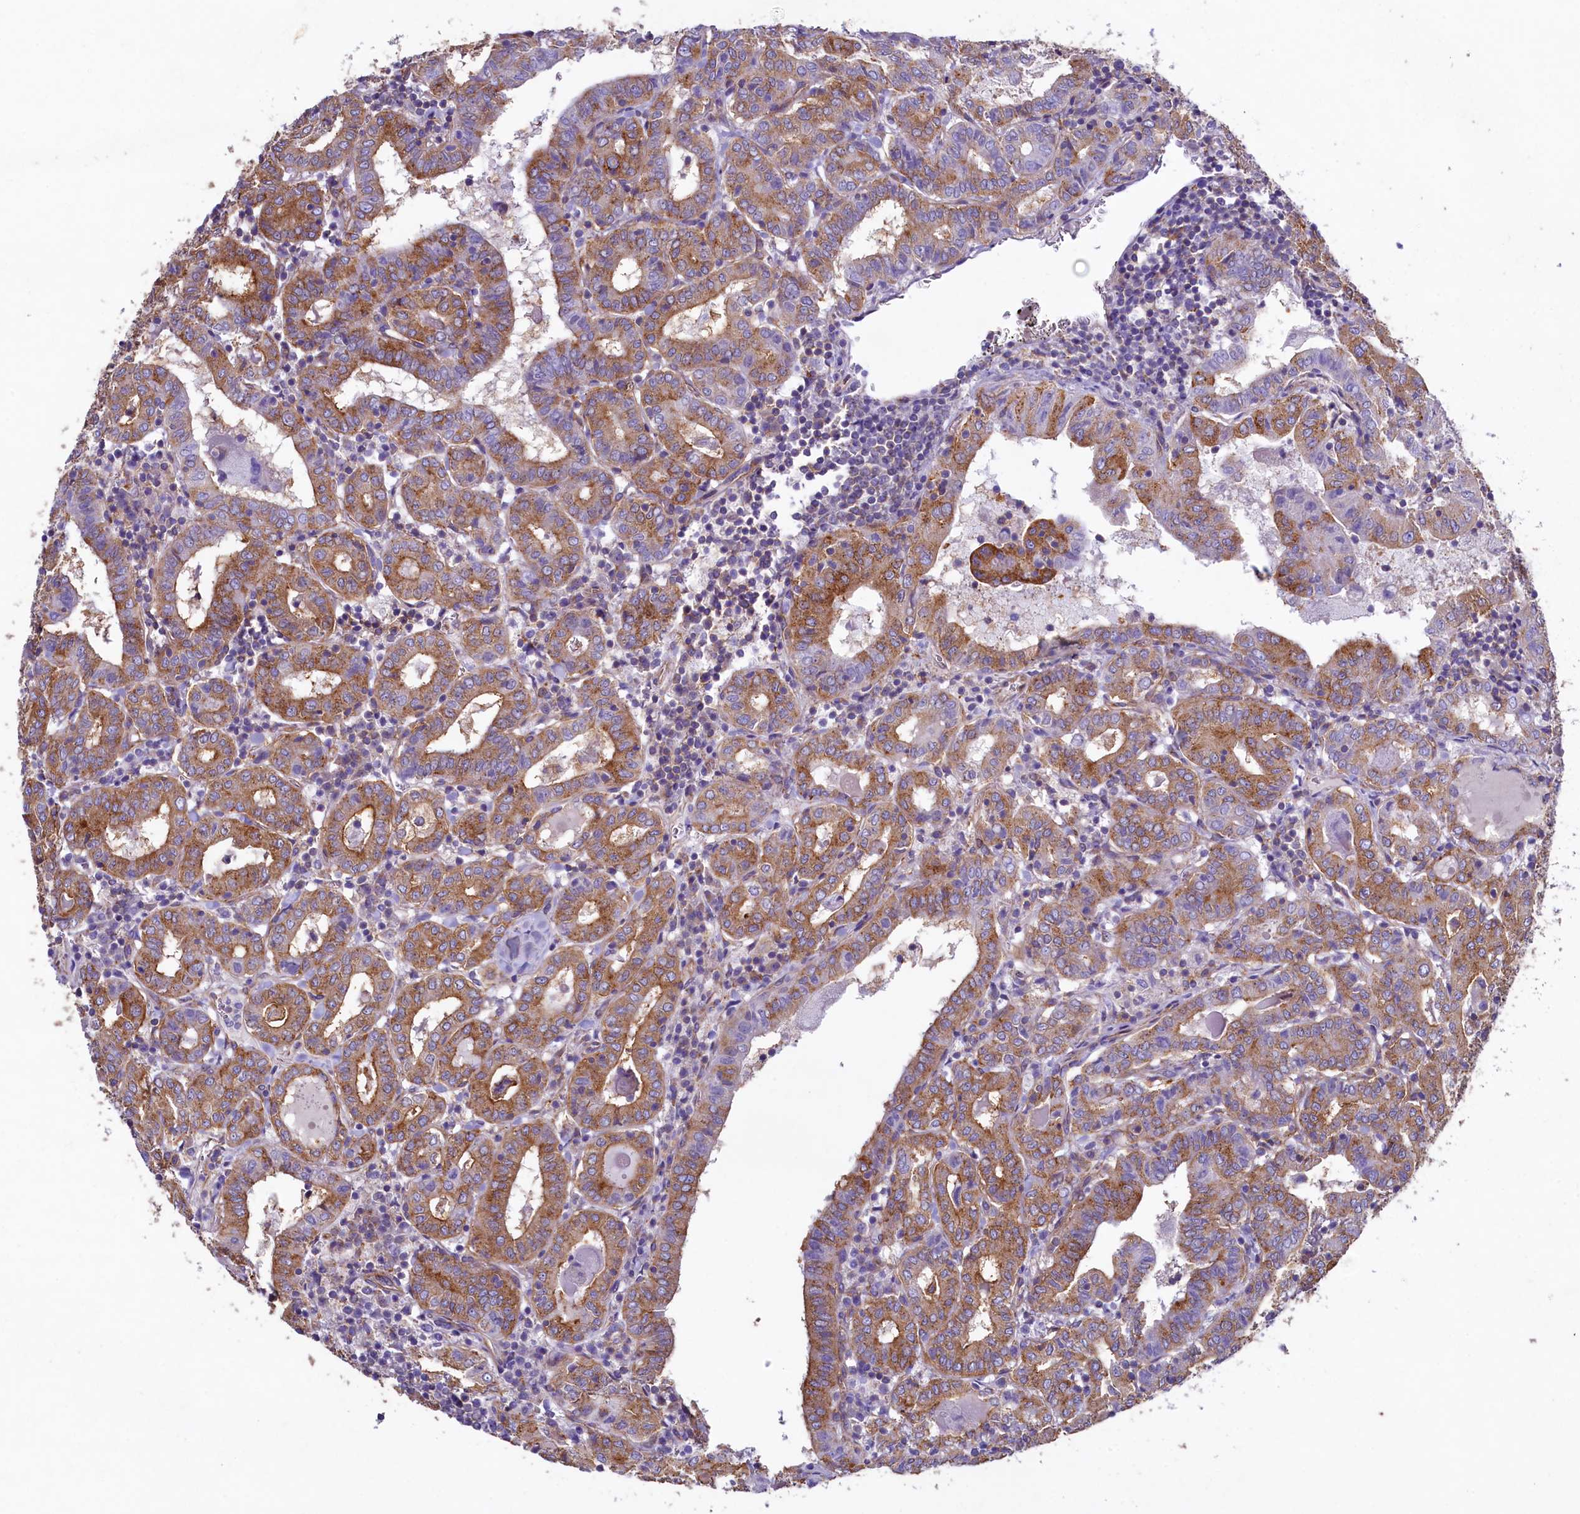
{"staining": {"intensity": "moderate", "quantity": ">75%", "location": "cytoplasmic/membranous"}, "tissue": "thyroid cancer", "cell_type": "Tumor cells", "image_type": "cancer", "snomed": [{"axis": "morphology", "description": "Papillary adenocarcinoma, NOS"}, {"axis": "topography", "description": "Thyroid gland"}], "caption": "Tumor cells show medium levels of moderate cytoplasmic/membranous staining in approximately >75% of cells in human thyroid cancer. The staining was performed using DAB (3,3'-diaminobenzidine) to visualize the protein expression in brown, while the nuclei were stained in blue with hematoxylin (Magnification: 20x).", "gene": "GPR21", "patient": {"sex": "female", "age": 72}}